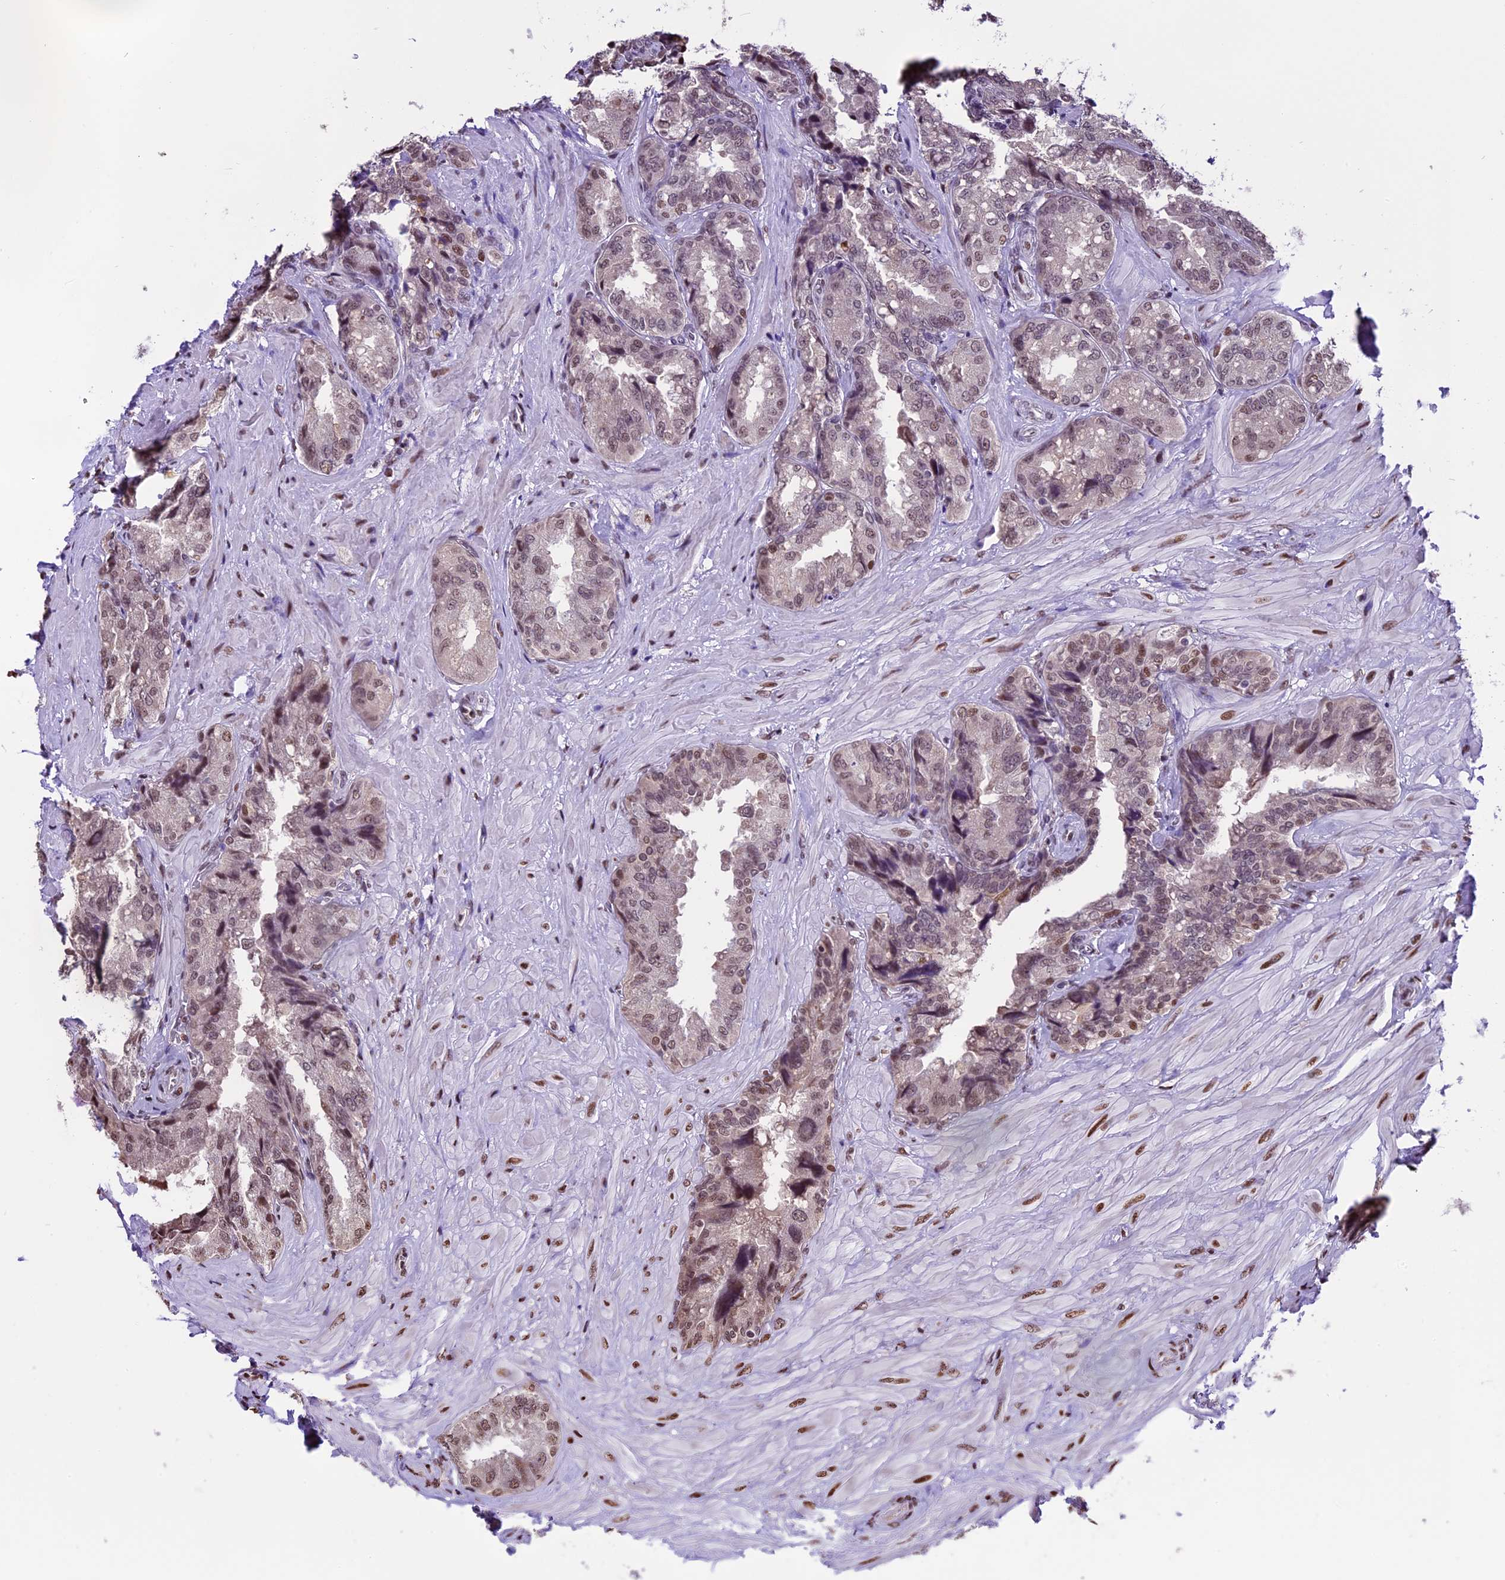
{"staining": {"intensity": "moderate", "quantity": ">75%", "location": "nuclear"}, "tissue": "seminal vesicle", "cell_type": "Glandular cells", "image_type": "normal", "snomed": [{"axis": "morphology", "description": "Normal tissue, NOS"}, {"axis": "topography", "description": "Prostate and seminal vesicle, NOS"}, {"axis": "topography", "description": "Prostate"}, {"axis": "topography", "description": "Seminal veicle"}], "caption": "Protein staining of unremarkable seminal vesicle reveals moderate nuclear expression in approximately >75% of glandular cells.", "gene": "POLR3E", "patient": {"sex": "male", "age": 67}}